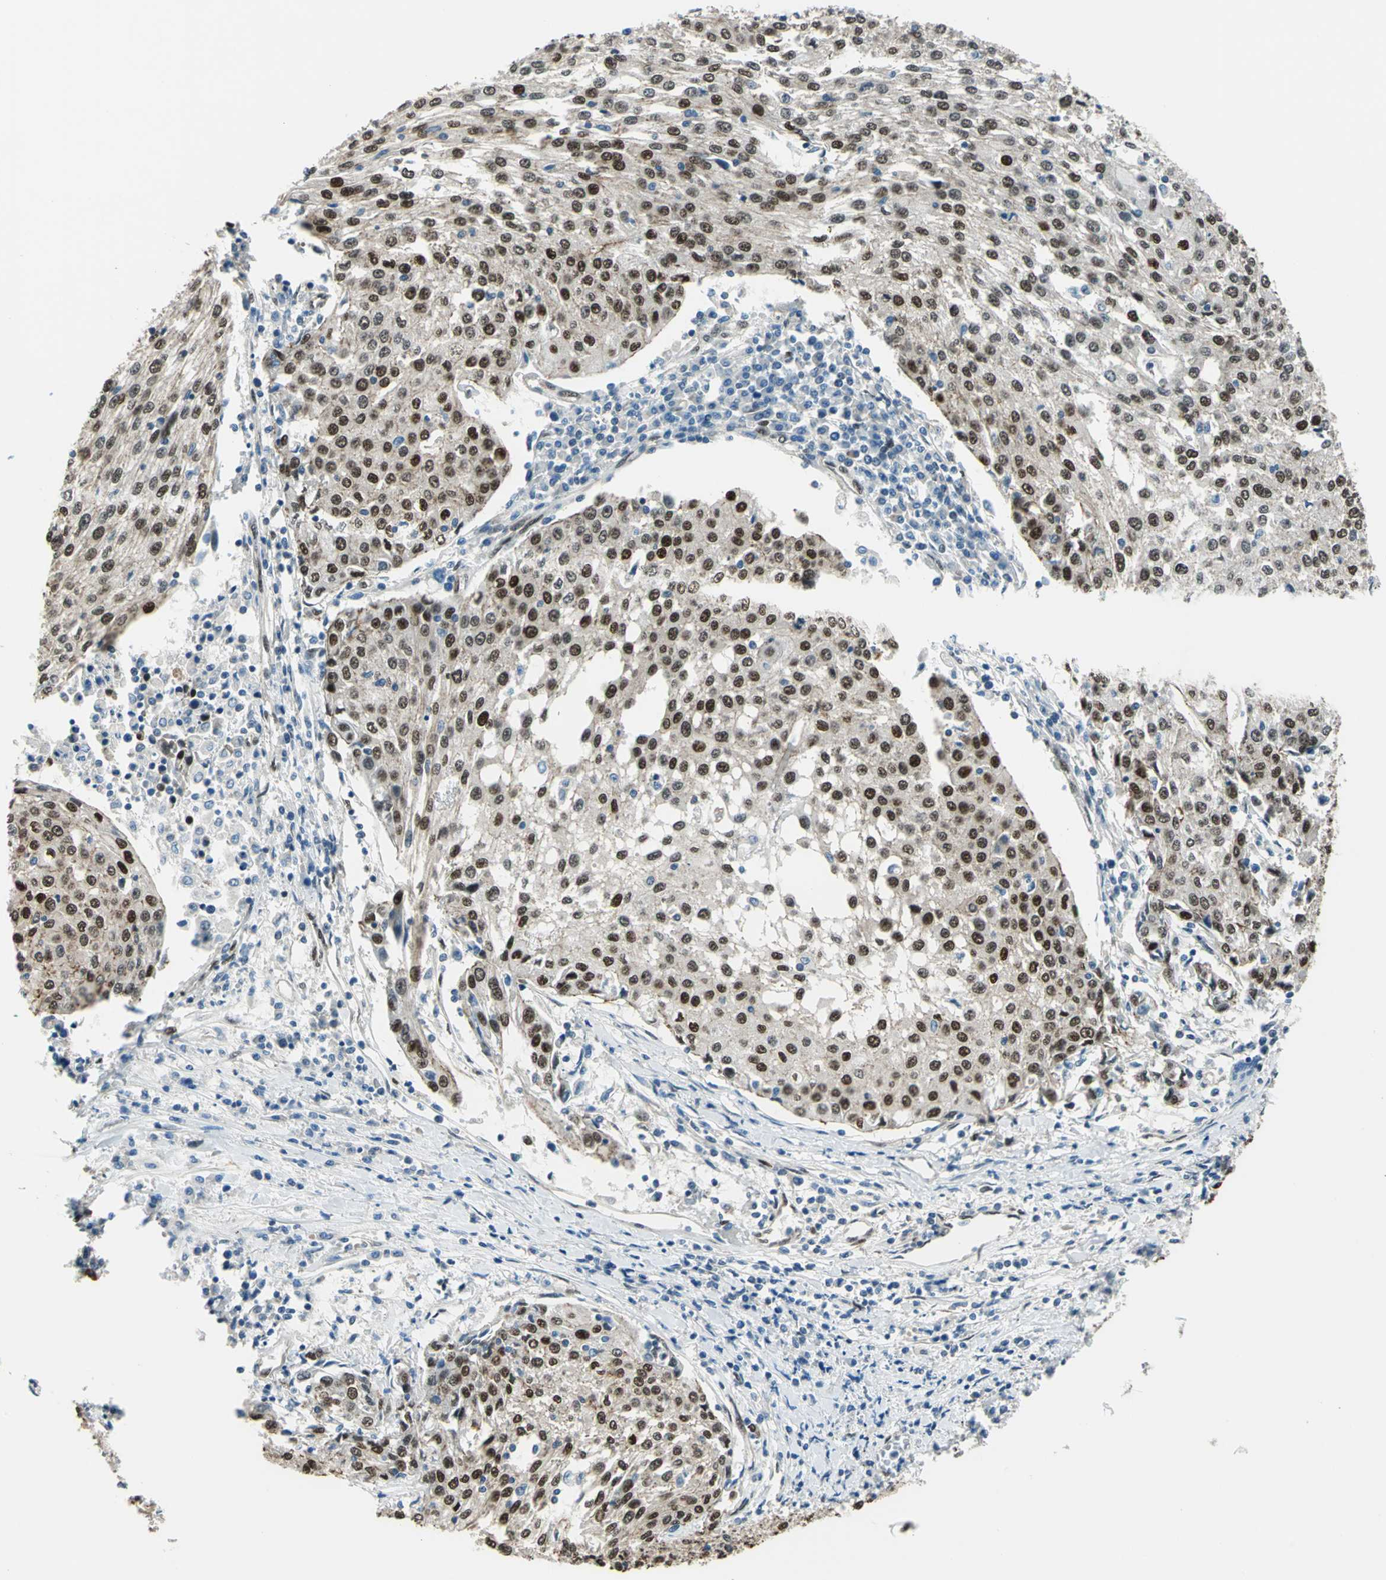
{"staining": {"intensity": "strong", "quantity": ">75%", "location": "cytoplasmic/membranous,nuclear"}, "tissue": "urothelial cancer", "cell_type": "Tumor cells", "image_type": "cancer", "snomed": [{"axis": "morphology", "description": "Urothelial carcinoma, High grade"}, {"axis": "topography", "description": "Urinary bladder"}], "caption": "Immunohistochemistry photomicrograph of neoplastic tissue: high-grade urothelial carcinoma stained using immunohistochemistry (IHC) displays high levels of strong protein expression localized specifically in the cytoplasmic/membranous and nuclear of tumor cells, appearing as a cytoplasmic/membranous and nuclear brown color.", "gene": "NFIA", "patient": {"sex": "female", "age": 85}}